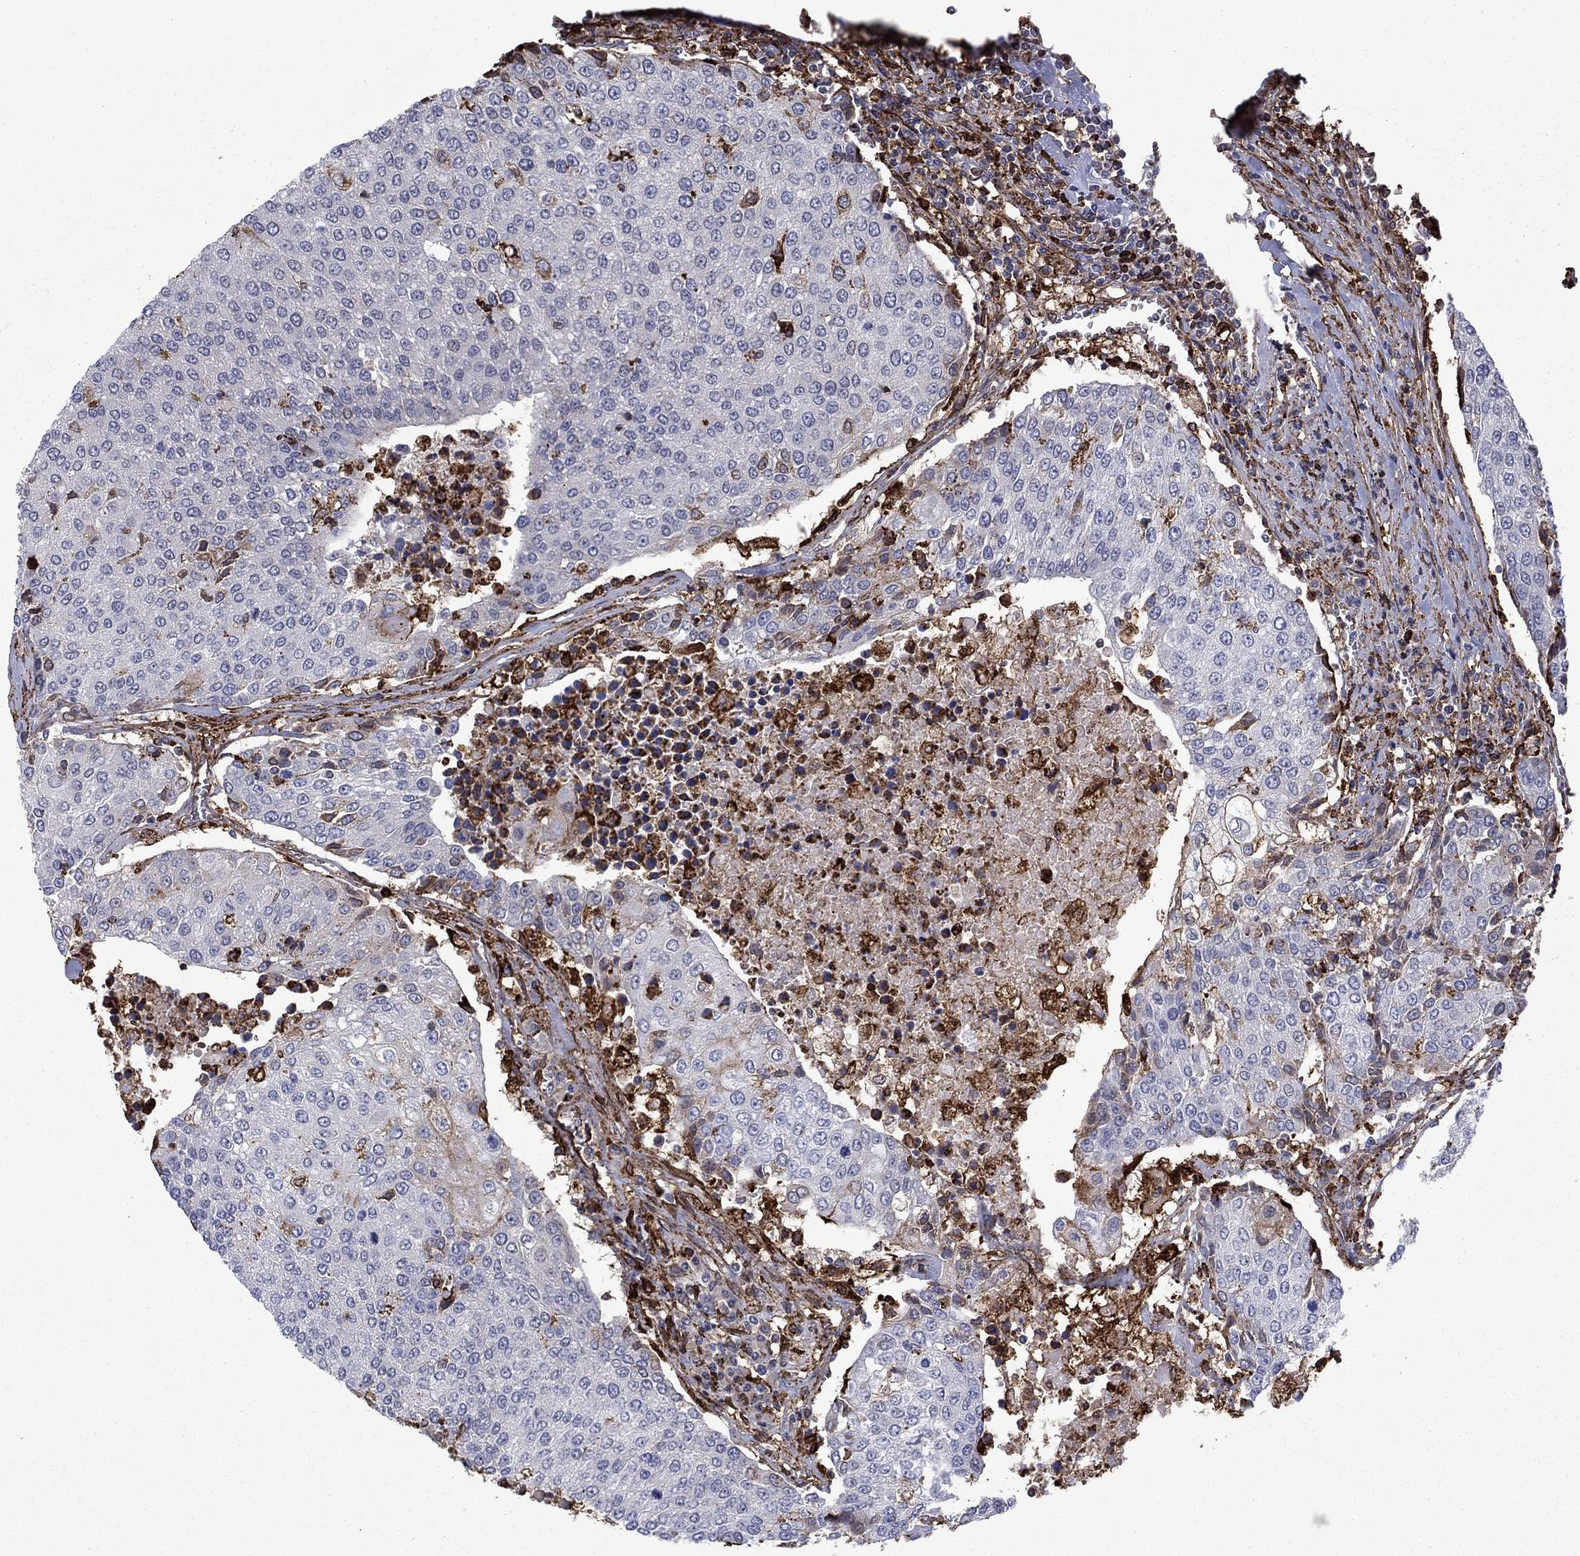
{"staining": {"intensity": "weak", "quantity": "<25%", "location": "cytoplasmic/membranous"}, "tissue": "urothelial cancer", "cell_type": "Tumor cells", "image_type": "cancer", "snomed": [{"axis": "morphology", "description": "Urothelial carcinoma, High grade"}, {"axis": "topography", "description": "Urinary bladder"}], "caption": "This is an IHC image of urothelial cancer. There is no positivity in tumor cells.", "gene": "PLAU", "patient": {"sex": "female", "age": 85}}